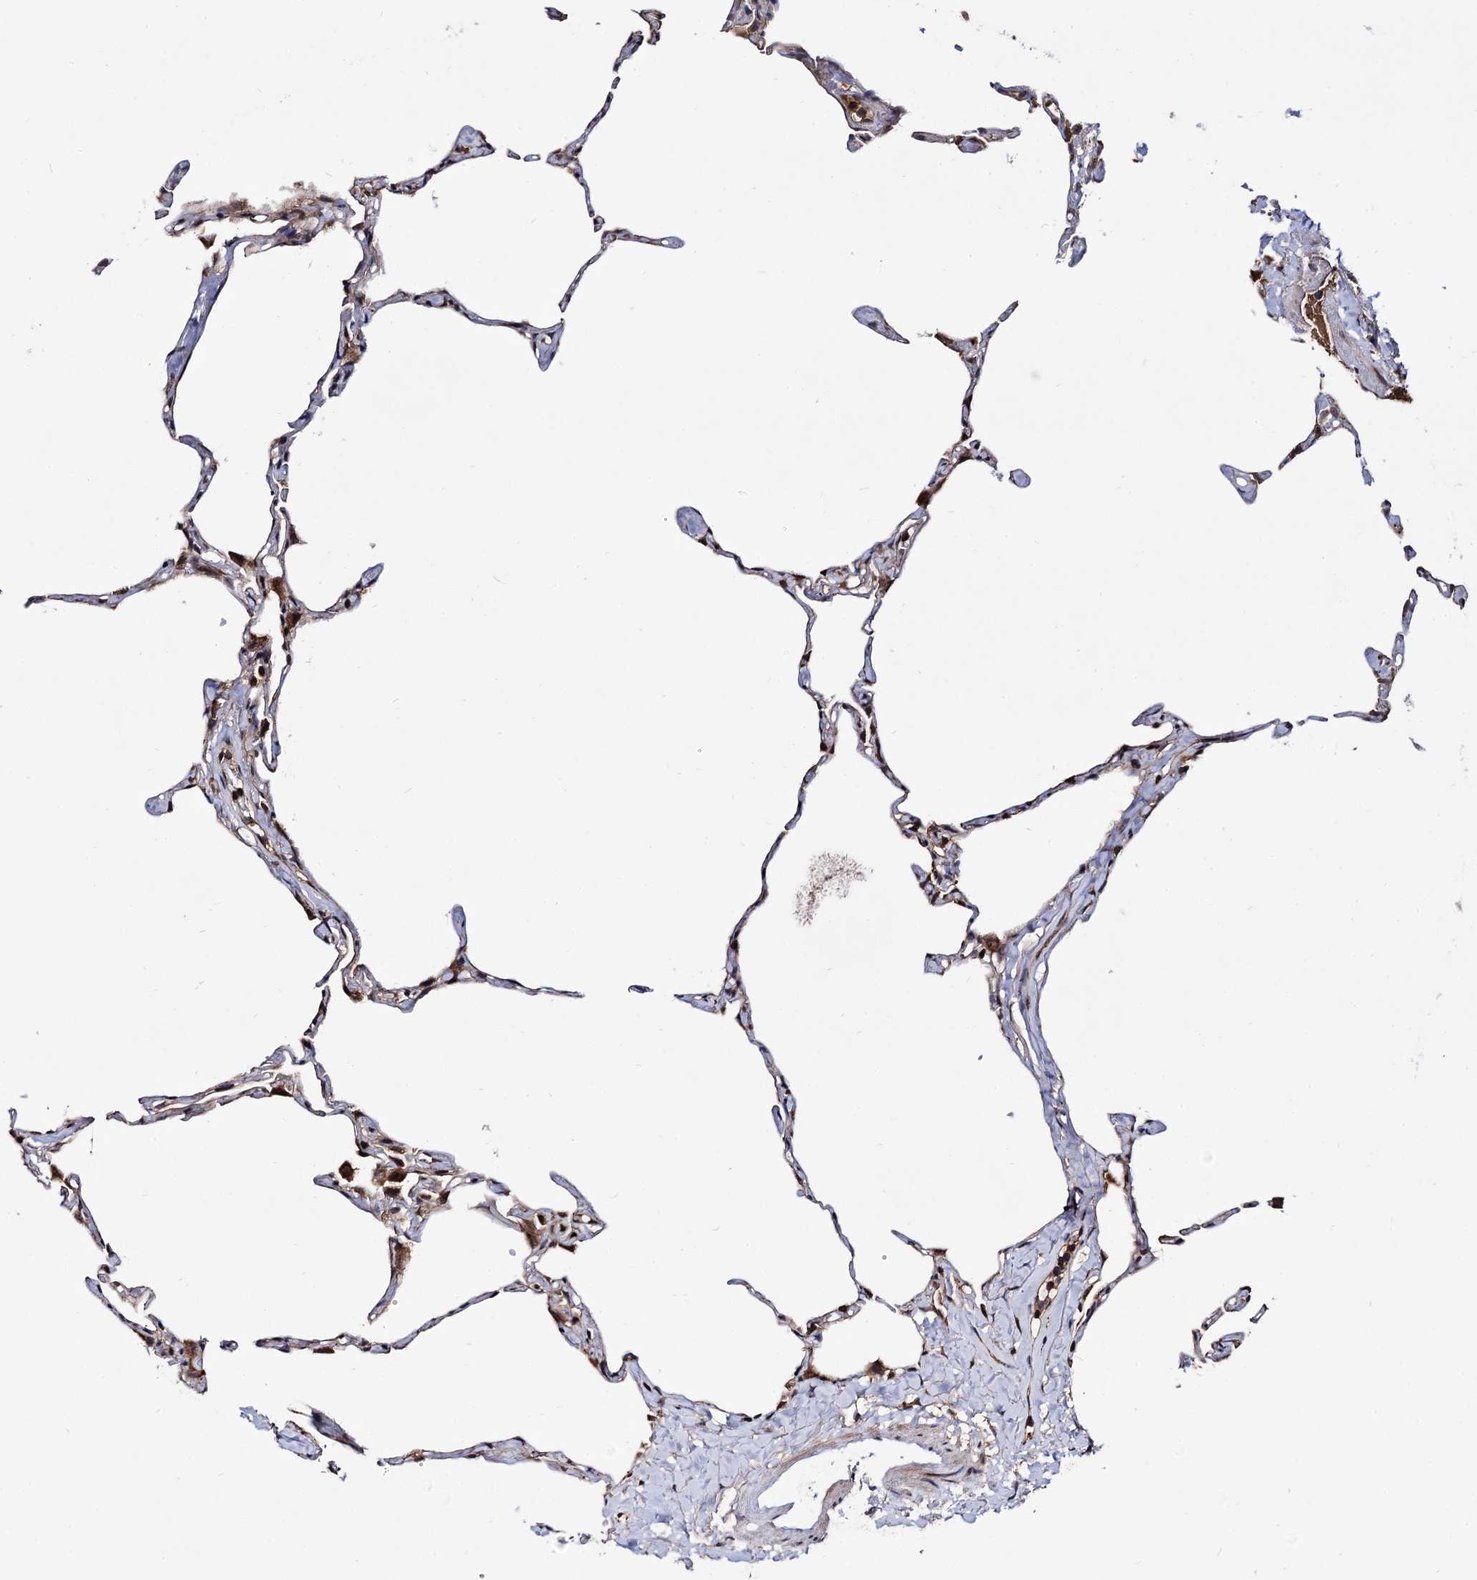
{"staining": {"intensity": "strong", "quantity": "<25%", "location": "cytoplasmic/membranous"}, "tissue": "lung", "cell_type": "Alveolar cells", "image_type": "normal", "snomed": [{"axis": "morphology", "description": "Normal tissue, NOS"}, {"axis": "topography", "description": "Lung"}], "caption": "Approximately <25% of alveolar cells in normal human lung display strong cytoplasmic/membranous protein expression as visualized by brown immunohistochemical staining.", "gene": "MICAL2", "patient": {"sex": "male", "age": 65}}